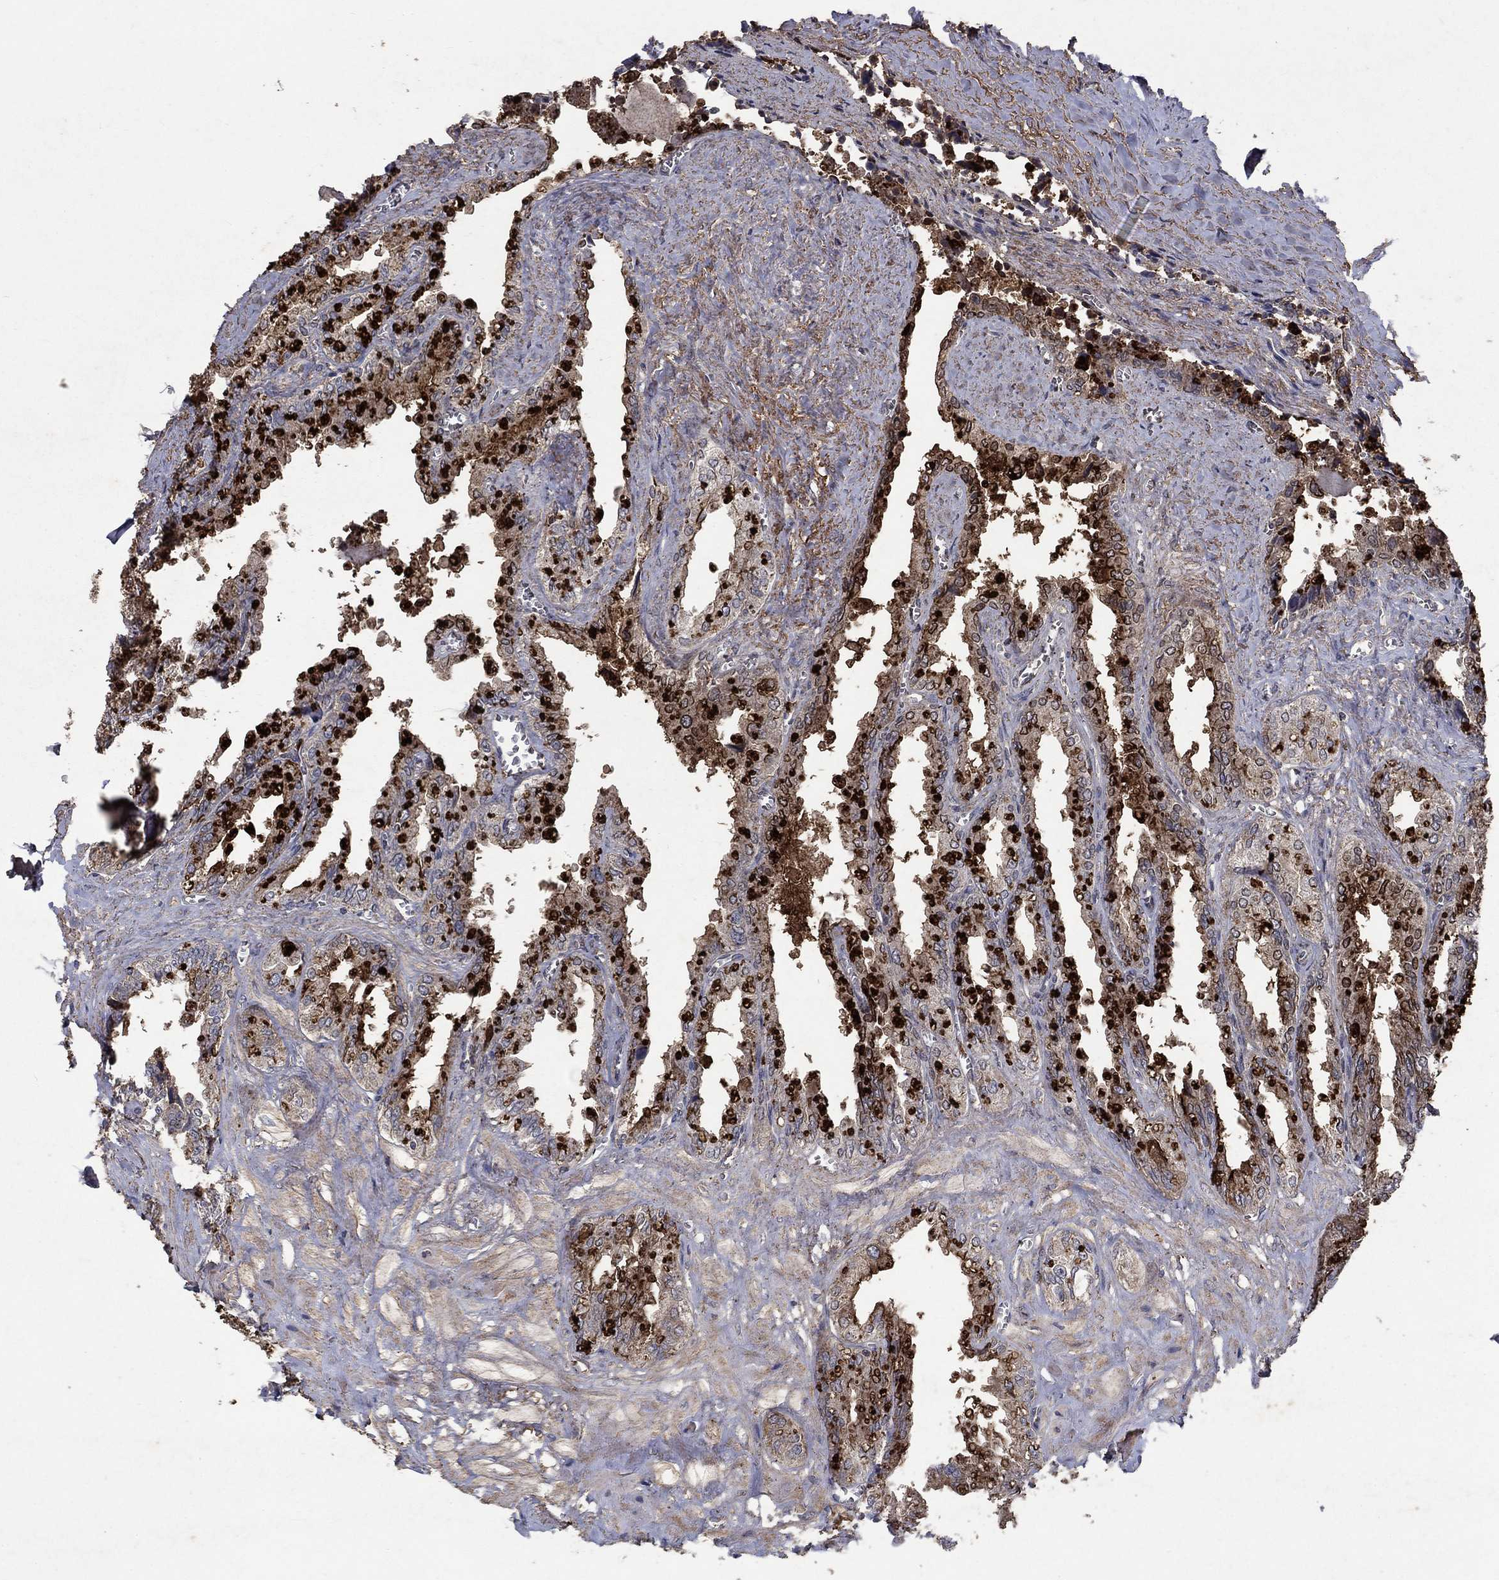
{"staining": {"intensity": "strong", "quantity": "25%-75%", "location": "cytoplasmic/membranous"}, "tissue": "seminal vesicle", "cell_type": "Glandular cells", "image_type": "normal", "snomed": [{"axis": "morphology", "description": "Normal tissue, NOS"}, {"axis": "topography", "description": "Seminal veicle"}], "caption": "A high amount of strong cytoplasmic/membranous positivity is appreciated in about 25%-75% of glandular cells in normal seminal vesicle.", "gene": "CD24", "patient": {"sex": "male", "age": 67}}